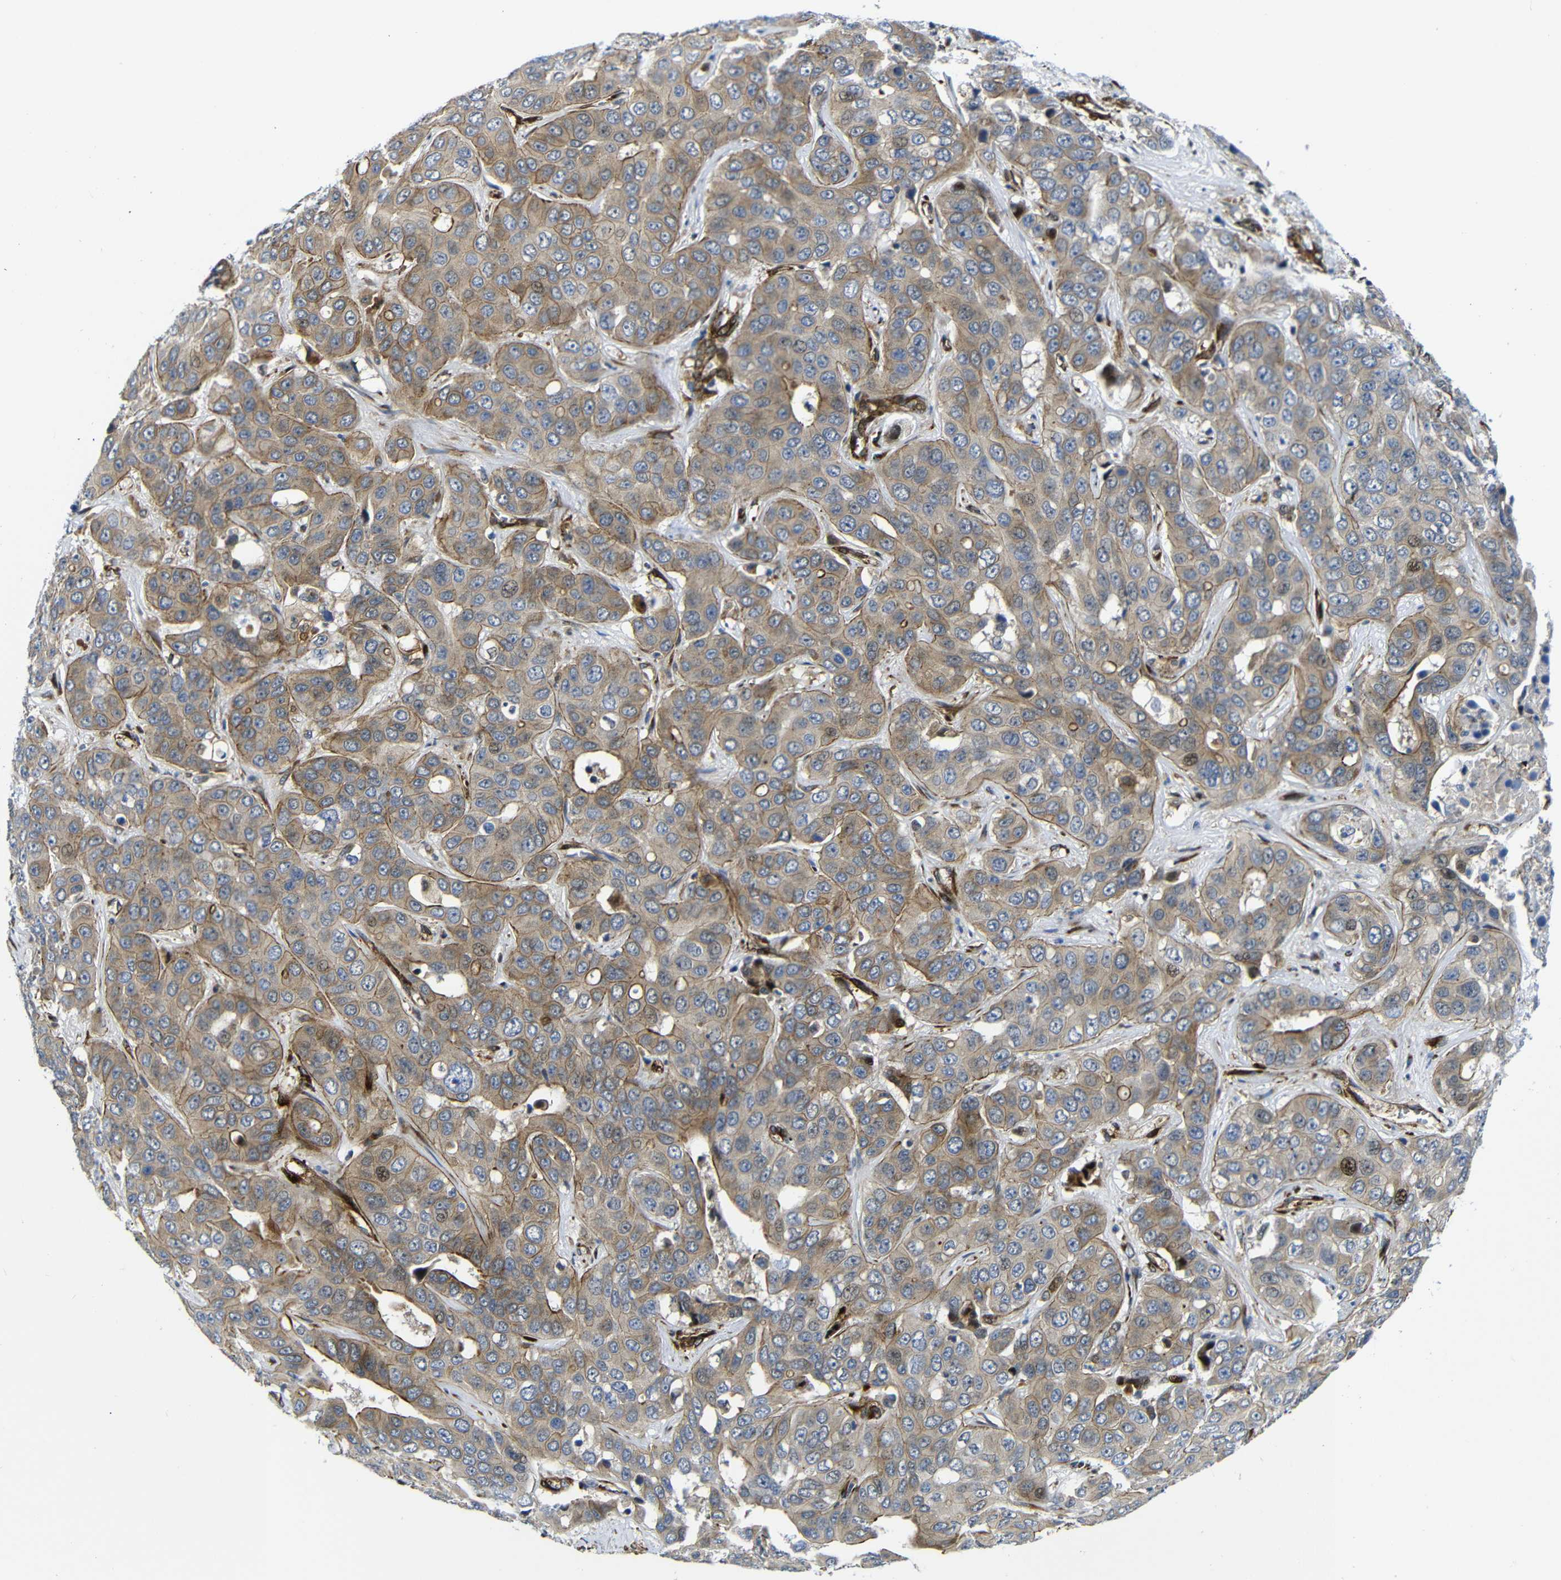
{"staining": {"intensity": "weak", "quantity": "25%-75%", "location": "cytoplasmic/membranous"}, "tissue": "liver cancer", "cell_type": "Tumor cells", "image_type": "cancer", "snomed": [{"axis": "morphology", "description": "Cholangiocarcinoma"}, {"axis": "topography", "description": "Liver"}], "caption": "Approximately 25%-75% of tumor cells in human cholangiocarcinoma (liver) show weak cytoplasmic/membranous protein staining as visualized by brown immunohistochemical staining.", "gene": "PARP14", "patient": {"sex": "female", "age": 52}}